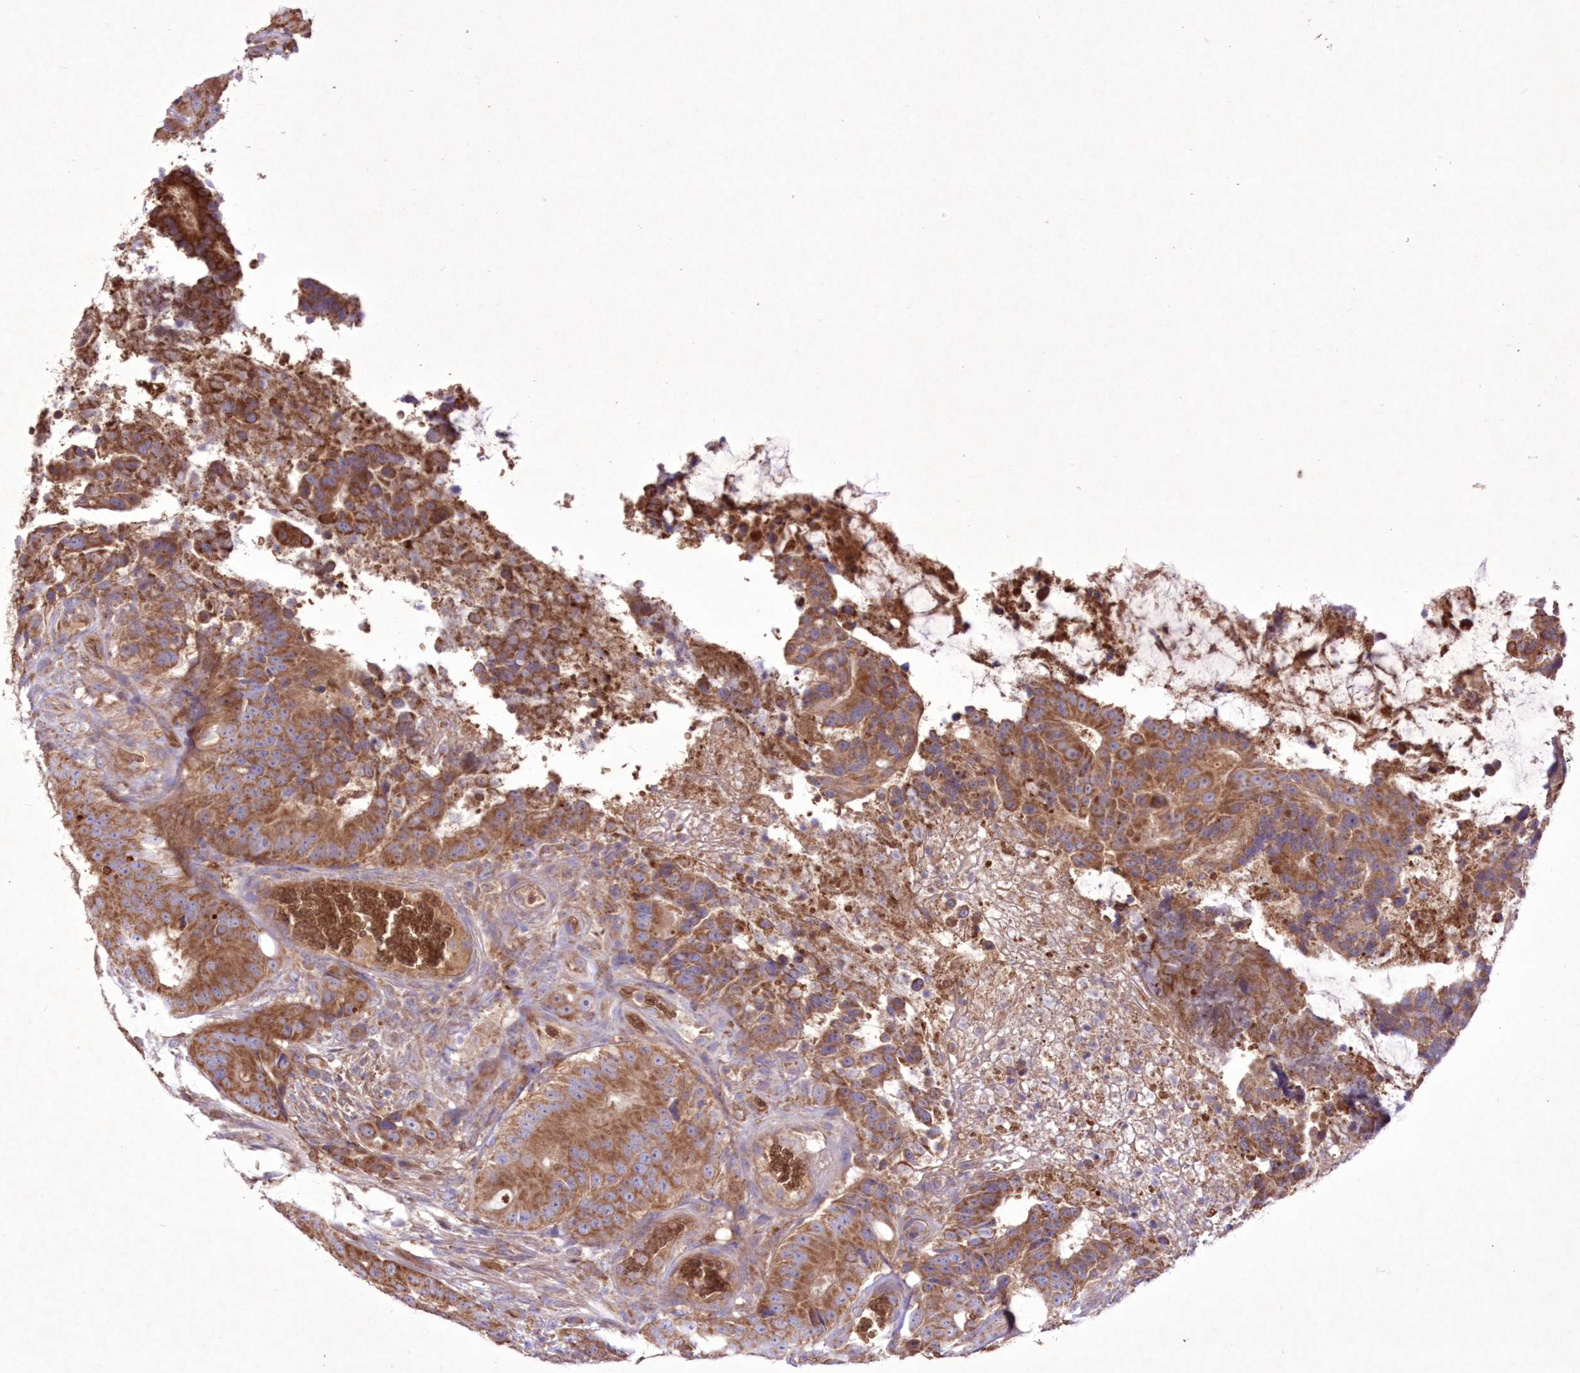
{"staining": {"intensity": "moderate", "quantity": ">75%", "location": "cytoplasmic/membranous"}, "tissue": "colorectal cancer", "cell_type": "Tumor cells", "image_type": "cancer", "snomed": [{"axis": "morphology", "description": "Adenocarcinoma, NOS"}, {"axis": "topography", "description": "Colon"}], "caption": "Human colorectal adenocarcinoma stained with a brown dye exhibits moderate cytoplasmic/membranous positive staining in about >75% of tumor cells.", "gene": "FCHO2", "patient": {"sex": "male", "age": 83}}